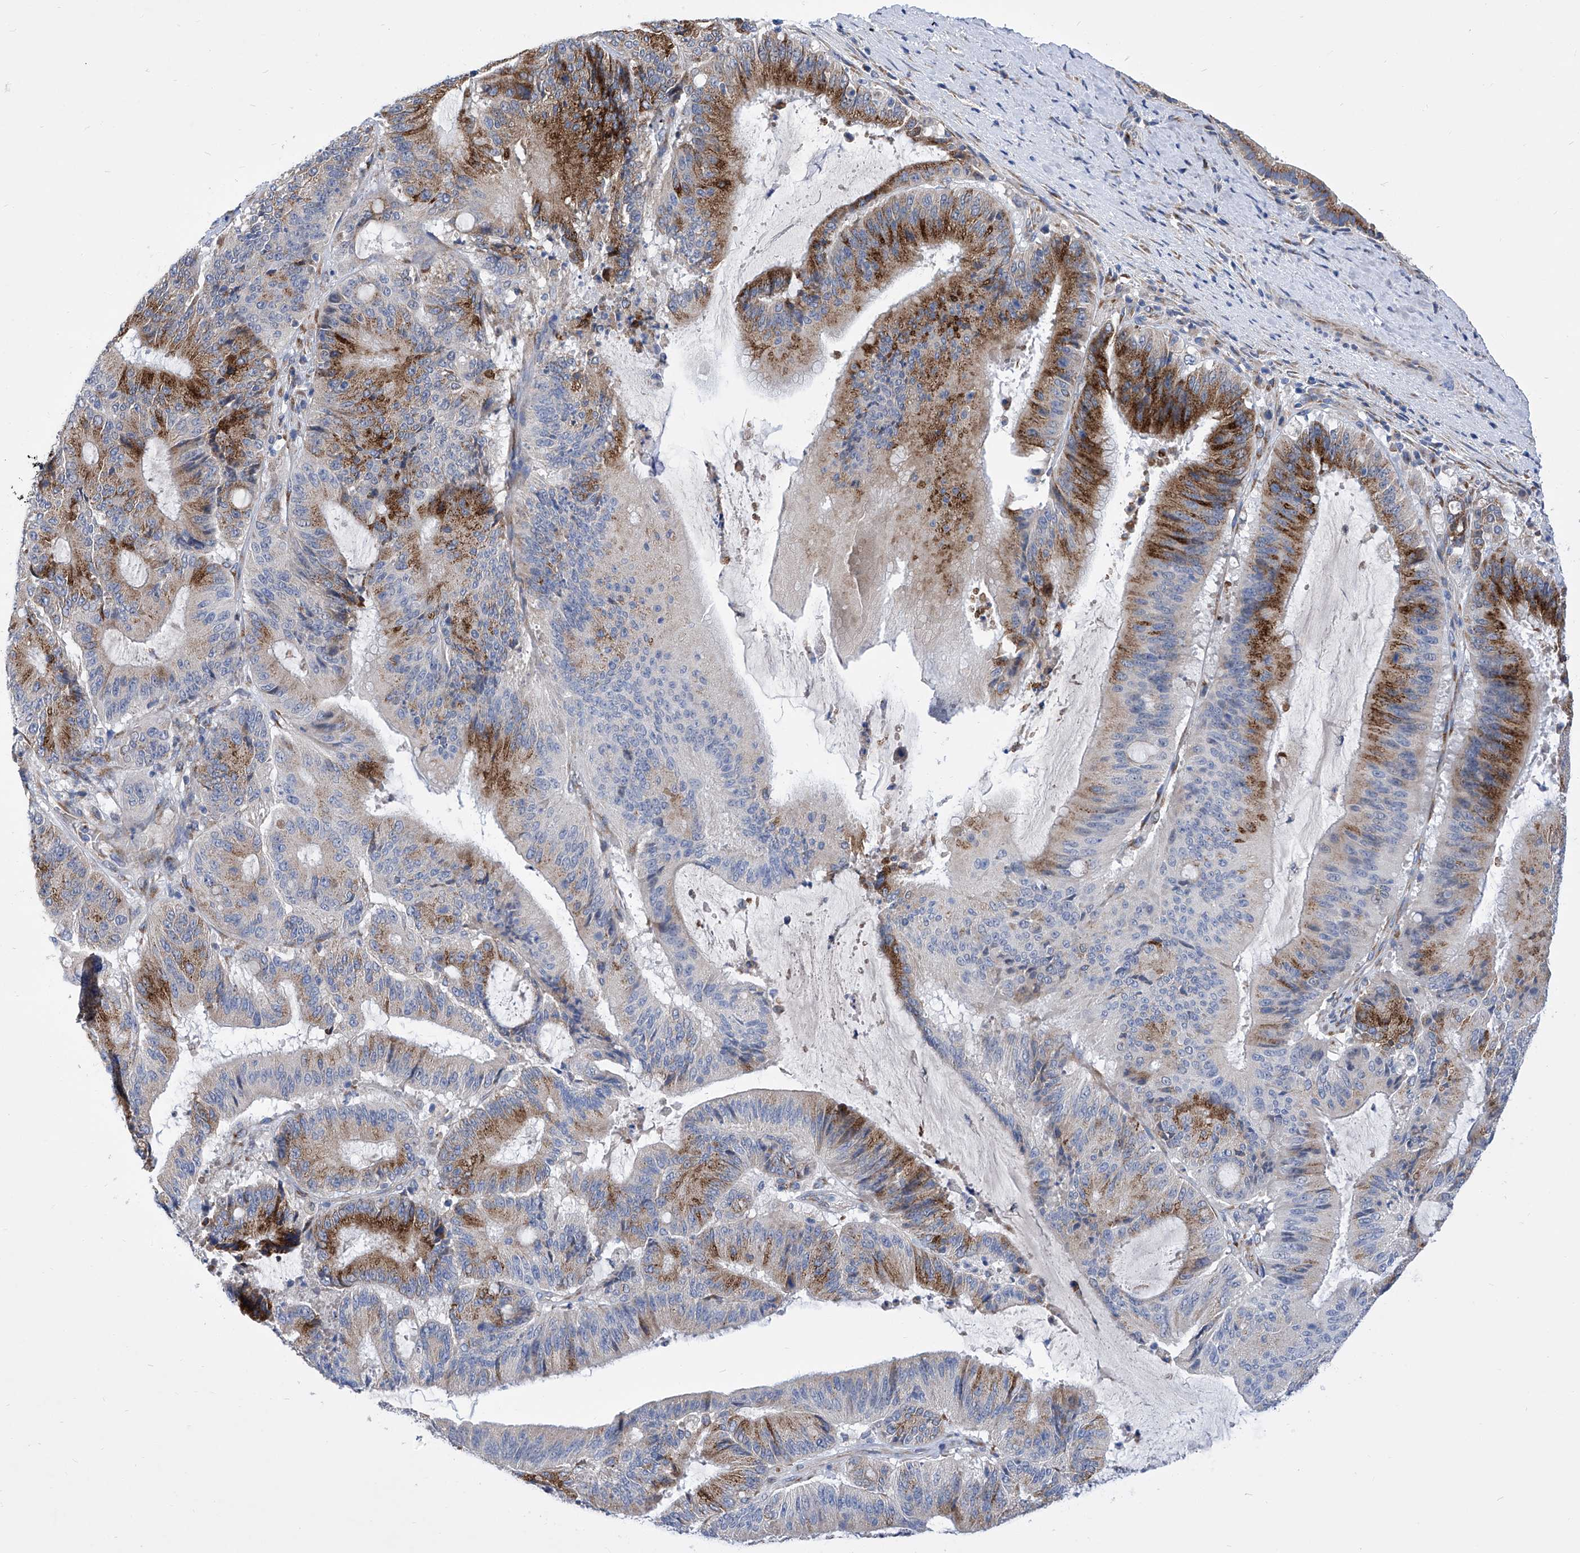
{"staining": {"intensity": "strong", "quantity": "25%-75%", "location": "cytoplasmic/membranous"}, "tissue": "liver cancer", "cell_type": "Tumor cells", "image_type": "cancer", "snomed": [{"axis": "morphology", "description": "Normal tissue, NOS"}, {"axis": "morphology", "description": "Cholangiocarcinoma"}, {"axis": "topography", "description": "Liver"}, {"axis": "topography", "description": "Peripheral nerve tissue"}], "caption": "Liver cancer (cholangiocarcinoma) stained with DAB immunohistochemistry exhibits high levels of strong cytoplasmic/membranous positivity in about 25%-75% of tumor cells.", "gene": "TJAP1", "patient": {"sex": "female", "age": 73}}